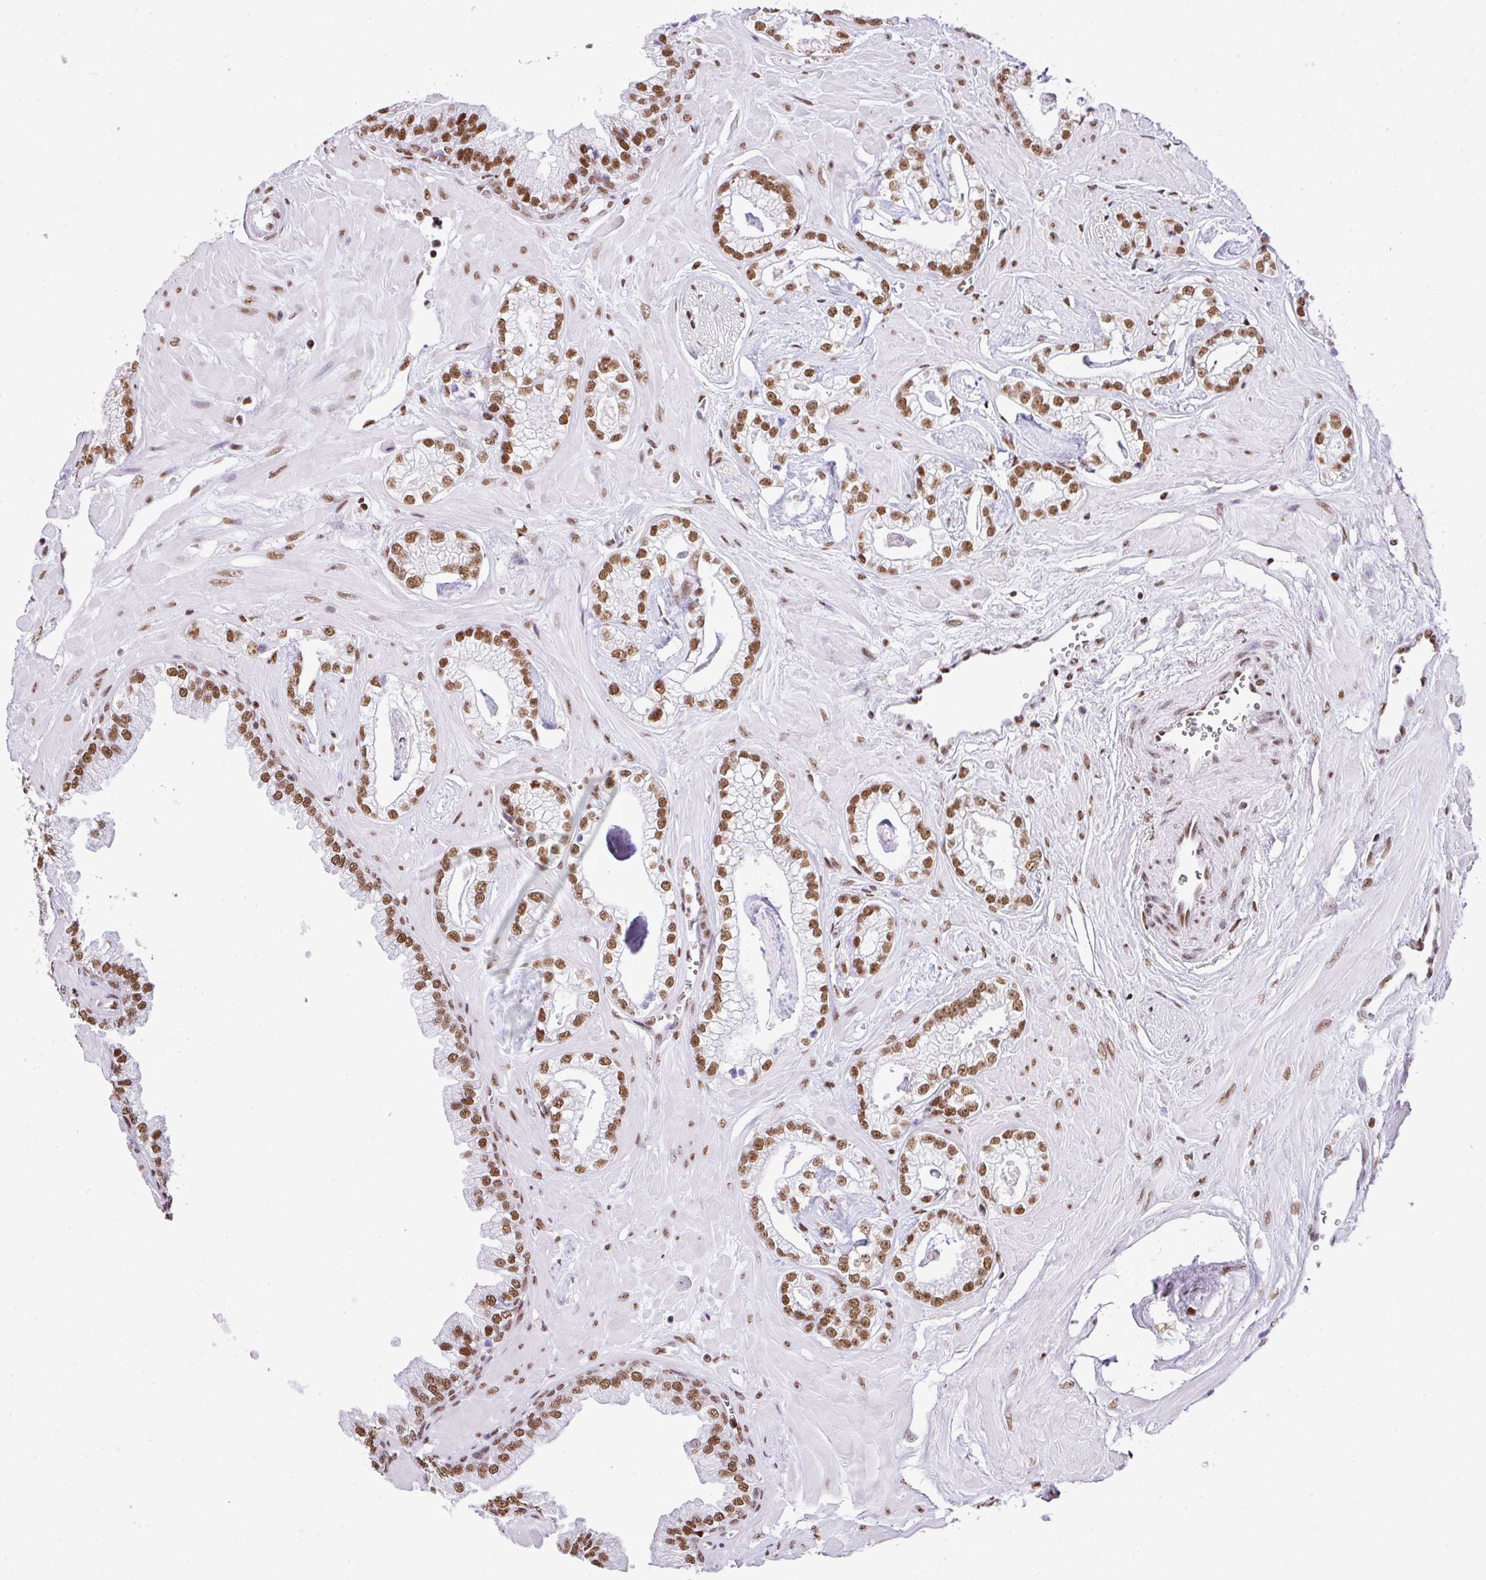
{"staining": {"intensity": "moderate", "quantity": ">75%", "location": "nuclear"}, "tissue": "prostate cancer", "cell_type": "Tumor cells", "image_type": "cancer", "snomed": [{"axis": "morphology", "description": "Adenocarcinoma, Low grade"}, {"axis": "topography", "description": "Prostate"}], "caption": "Moderate nuclear staining for a protein is seen in approximately >75% of tumor cells of adenocarcinoma (low-grade) (prostate) using IHC.", "gene": "RARG", "patient": {"sex": "male", "age": 60}}